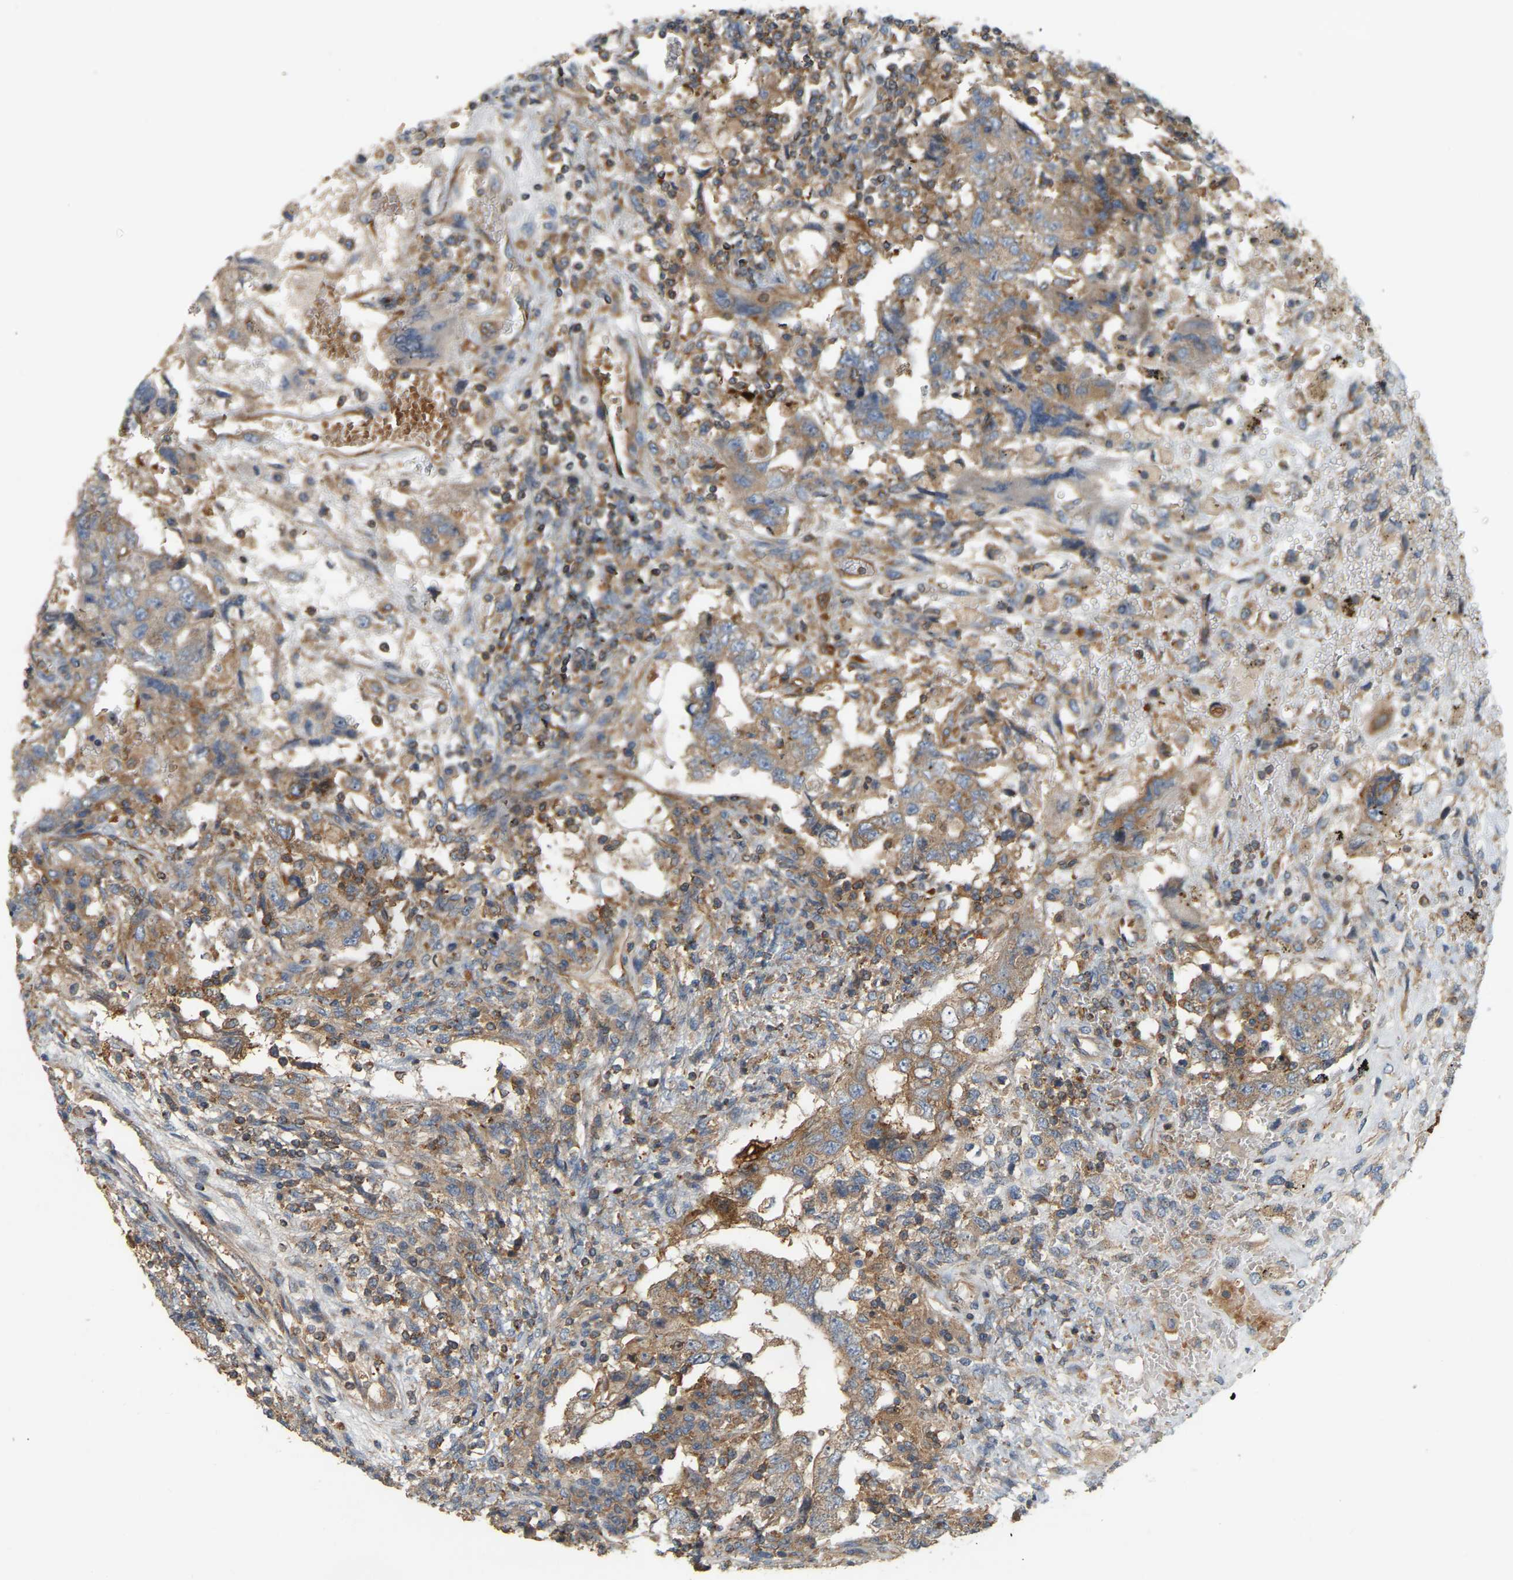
{"staining": {"intensity": "moderate", "quantity": "25%-75%", "location": "cytoplasmic/membranous"}, "tissue": "testis cancer", "cell_type": "Tumor cells", "image_type": "cancer", "snomed": [{"axis": "morphology", "description": "Carcinoma, Embryonal, NOS"}, {"axis": "topography", "description": "Testis"}], "caption": "Immunohistochemistry (DAB (3,3'-diaminobenzidine)) staining of testis embryonal carcinoma demonstrates moderate cytoplasmic/membranous protein staining in approximately 25%-75% of tumor cells.", "gene": "AKAP13", "patient": {"sex": "male", "age": 26}}